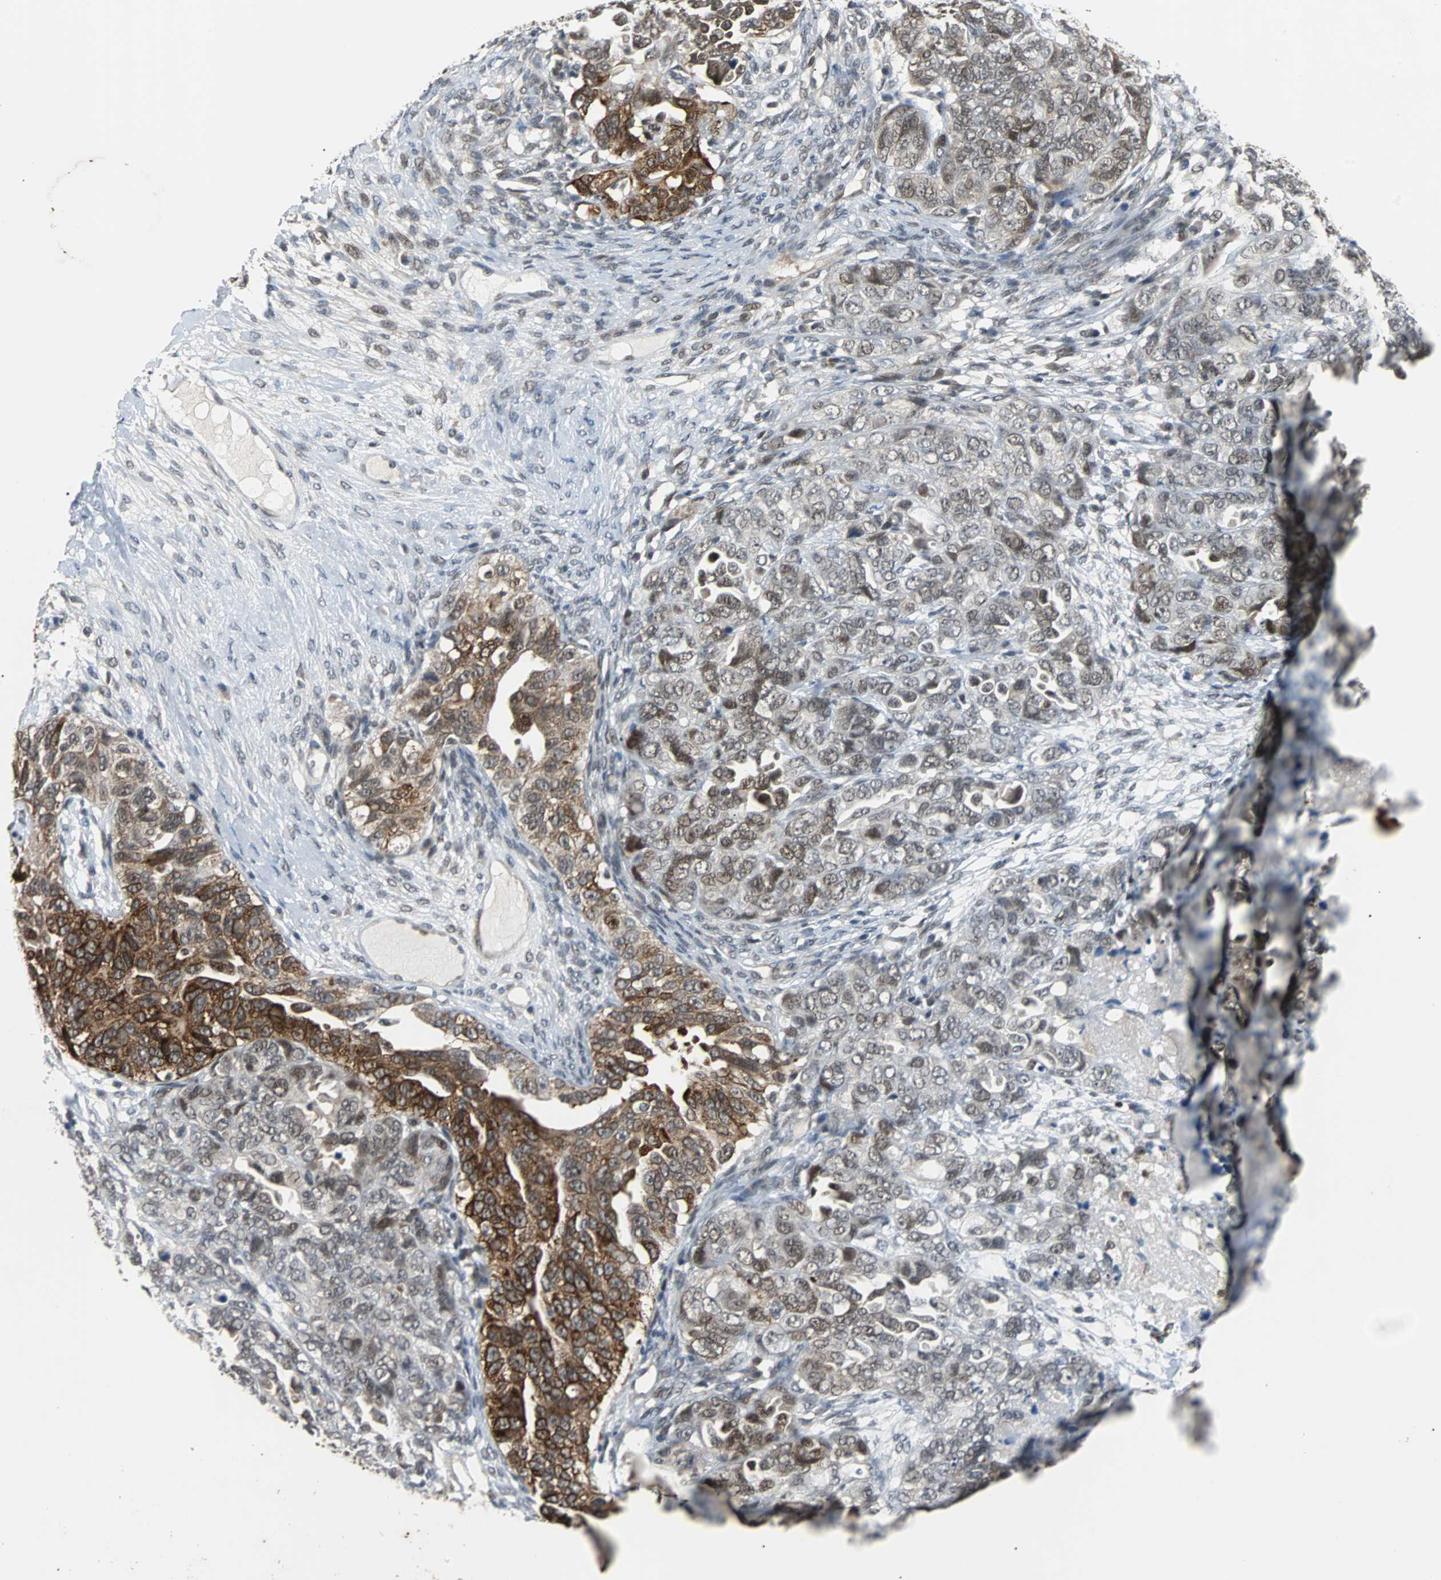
{"staining": {"intensity": "strong", "quantity": "25%-75%", "location": "cytoplasmic/membranous,nuclear"}, "tissue": "ovarian cancer", "cell_type": "Tumor cells", "image_type": "cancer", "snomed": [{"axis": "morphology", "description": "Cystadenocarcinoma, serous, NOS"}, {"axis": "topography", "description": "Ovary"}], "caption": "IHC image of ovarian cancer (serous cystadenocarcinoma) stained for a protein (brown), which exhibits high levels of strong cytoplasmic/membranous and nuclear expression in approximately 25%-75% of tumor cells.", "gene": "SIRT1", "patient": {"sex": "female", "age": 82}}